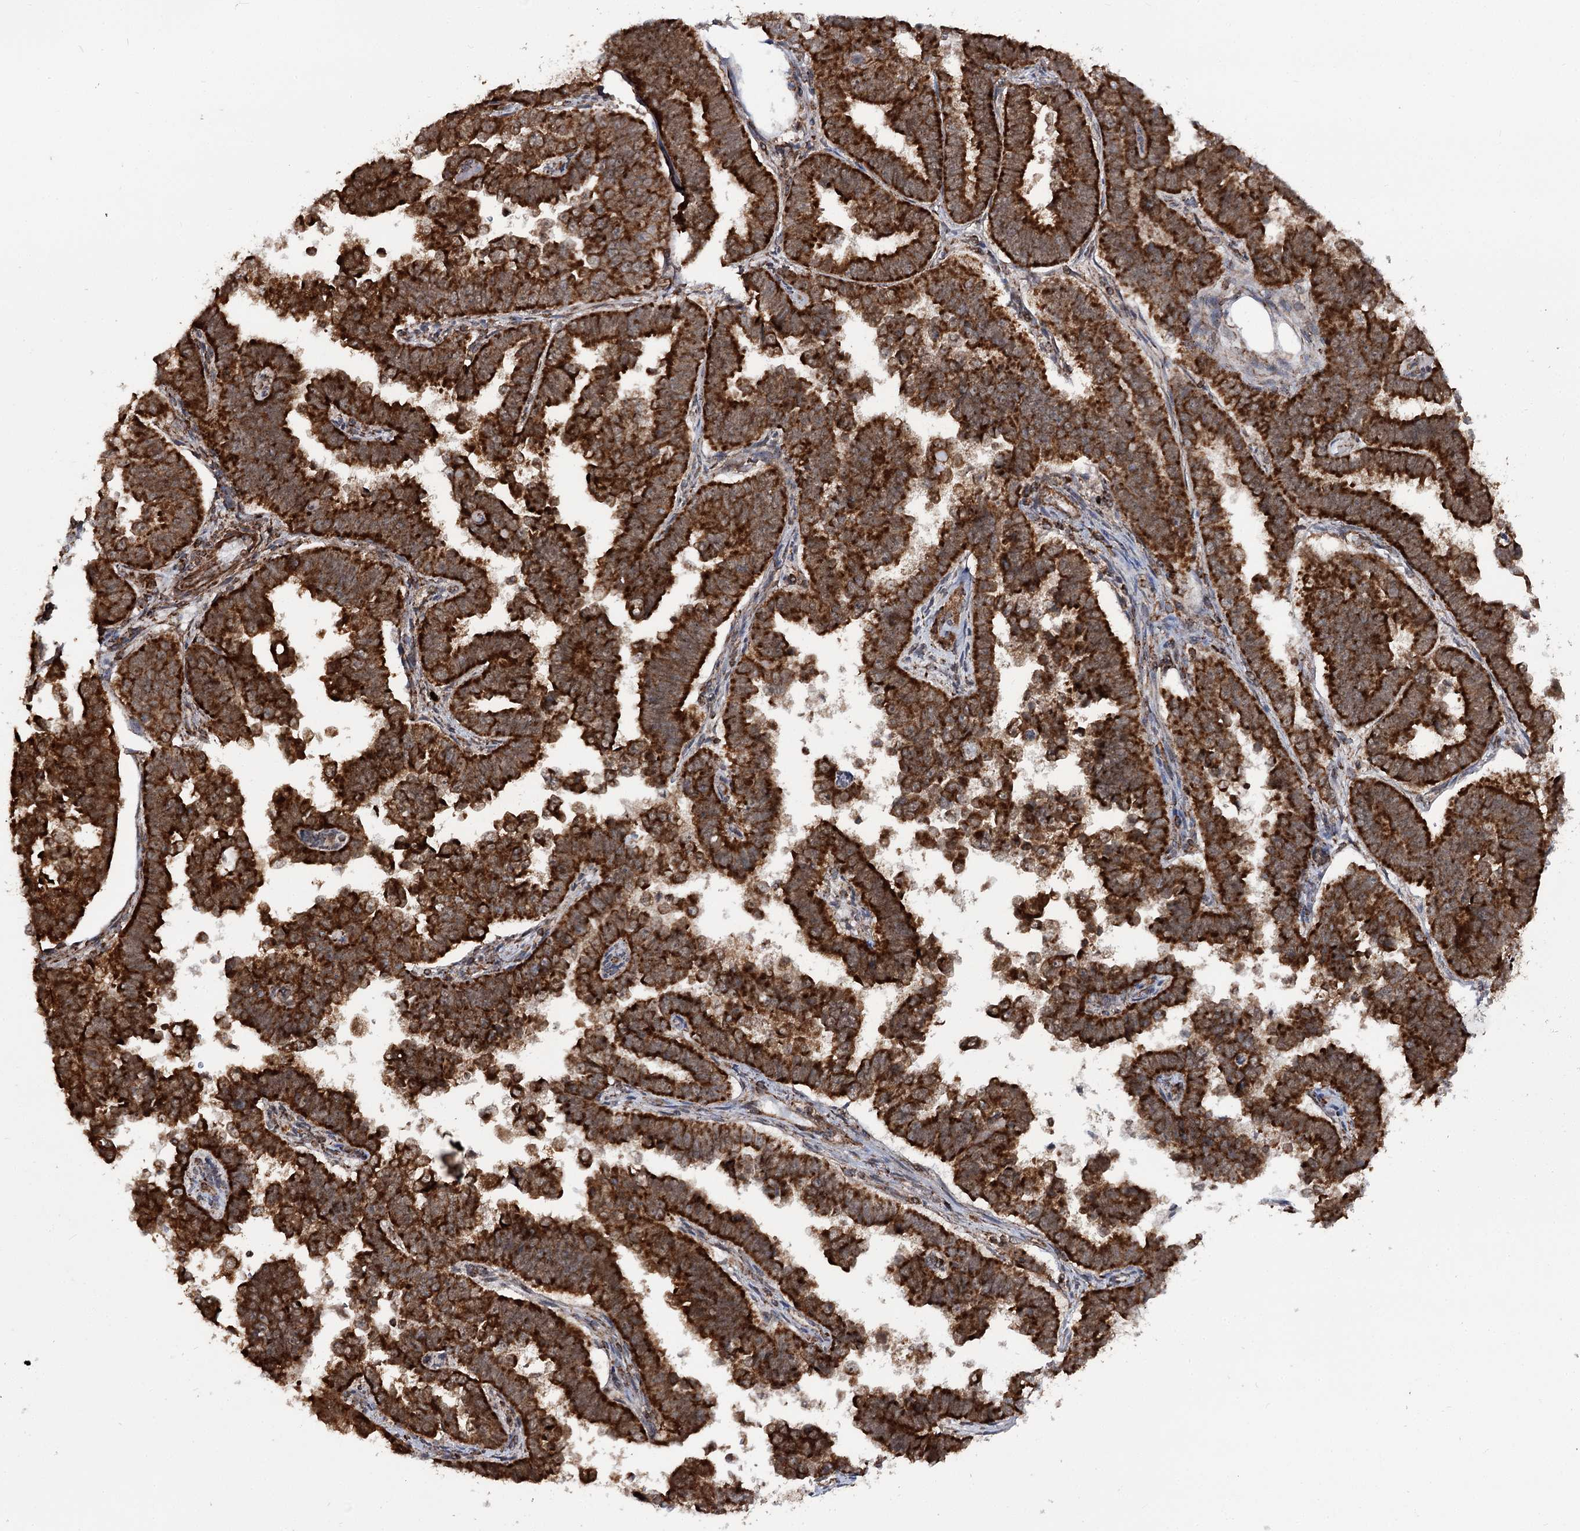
{"staining": {"intensity": "strong", "quantity": ">75%", "location": "cytoplasmic/membranous"}, "tissue": "endometrial cancer", "cell_type": "Tumor cells", "image_type": "cancer", "snomed": [{"axis": "morphology", "description": "Adenocarcinoma, NOS"}, {"axis": "topography", "description": "Endometrium"}], "caption": "Approximately >75% of tumor cells in human endometrial adenocarcinoma exhibit strong cytoplasmic/membranous protein staining as visualized by brown immunohistochemical staining.", "gene": "FGFR1OP2", "patient": {"sex": "female", "age": 75}}